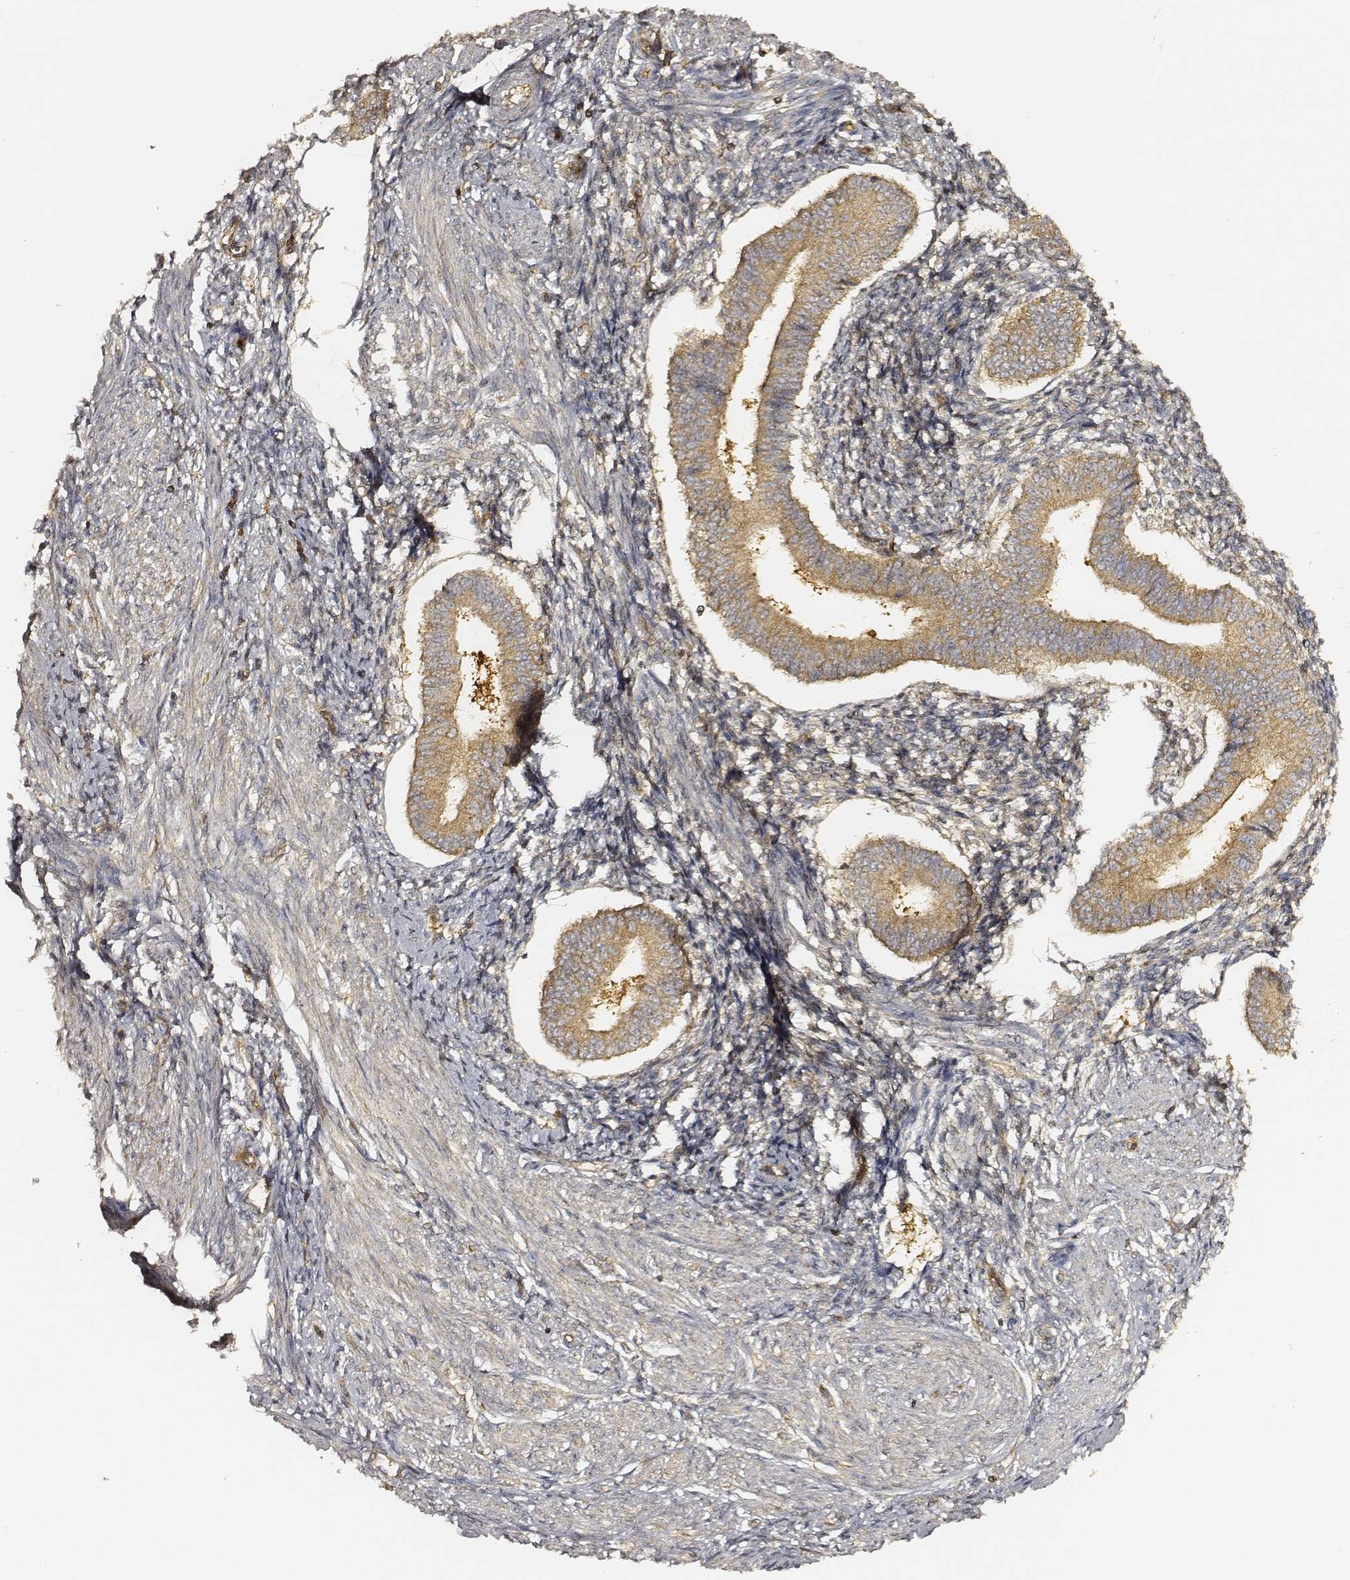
{"staining": {"intensity": "moderate", "quantity": ">75%", "location": "cytoplasmic/membranous"}, "tissue": "endometrium", "cell_type": "Cells in endometrial stroma", "image_type": "normal", "snomed": [{"axis": "morphology", "description": "Normal tissue, NOS"}, {"axis": "topography", "description": "Endometrium"}], "caption": "Endometrium stained for a protein exhibits moderate cytoplasmic/membranous positivity in cells in endometrial stroma. Using DAB (3,3'-diaminobenzidine) (brown) and hematoxylin (blue) stains, captured at high magnification using brightfield microscopy.", "gene": "CARS1", "patient": {"sex": "female", "age": 42}}